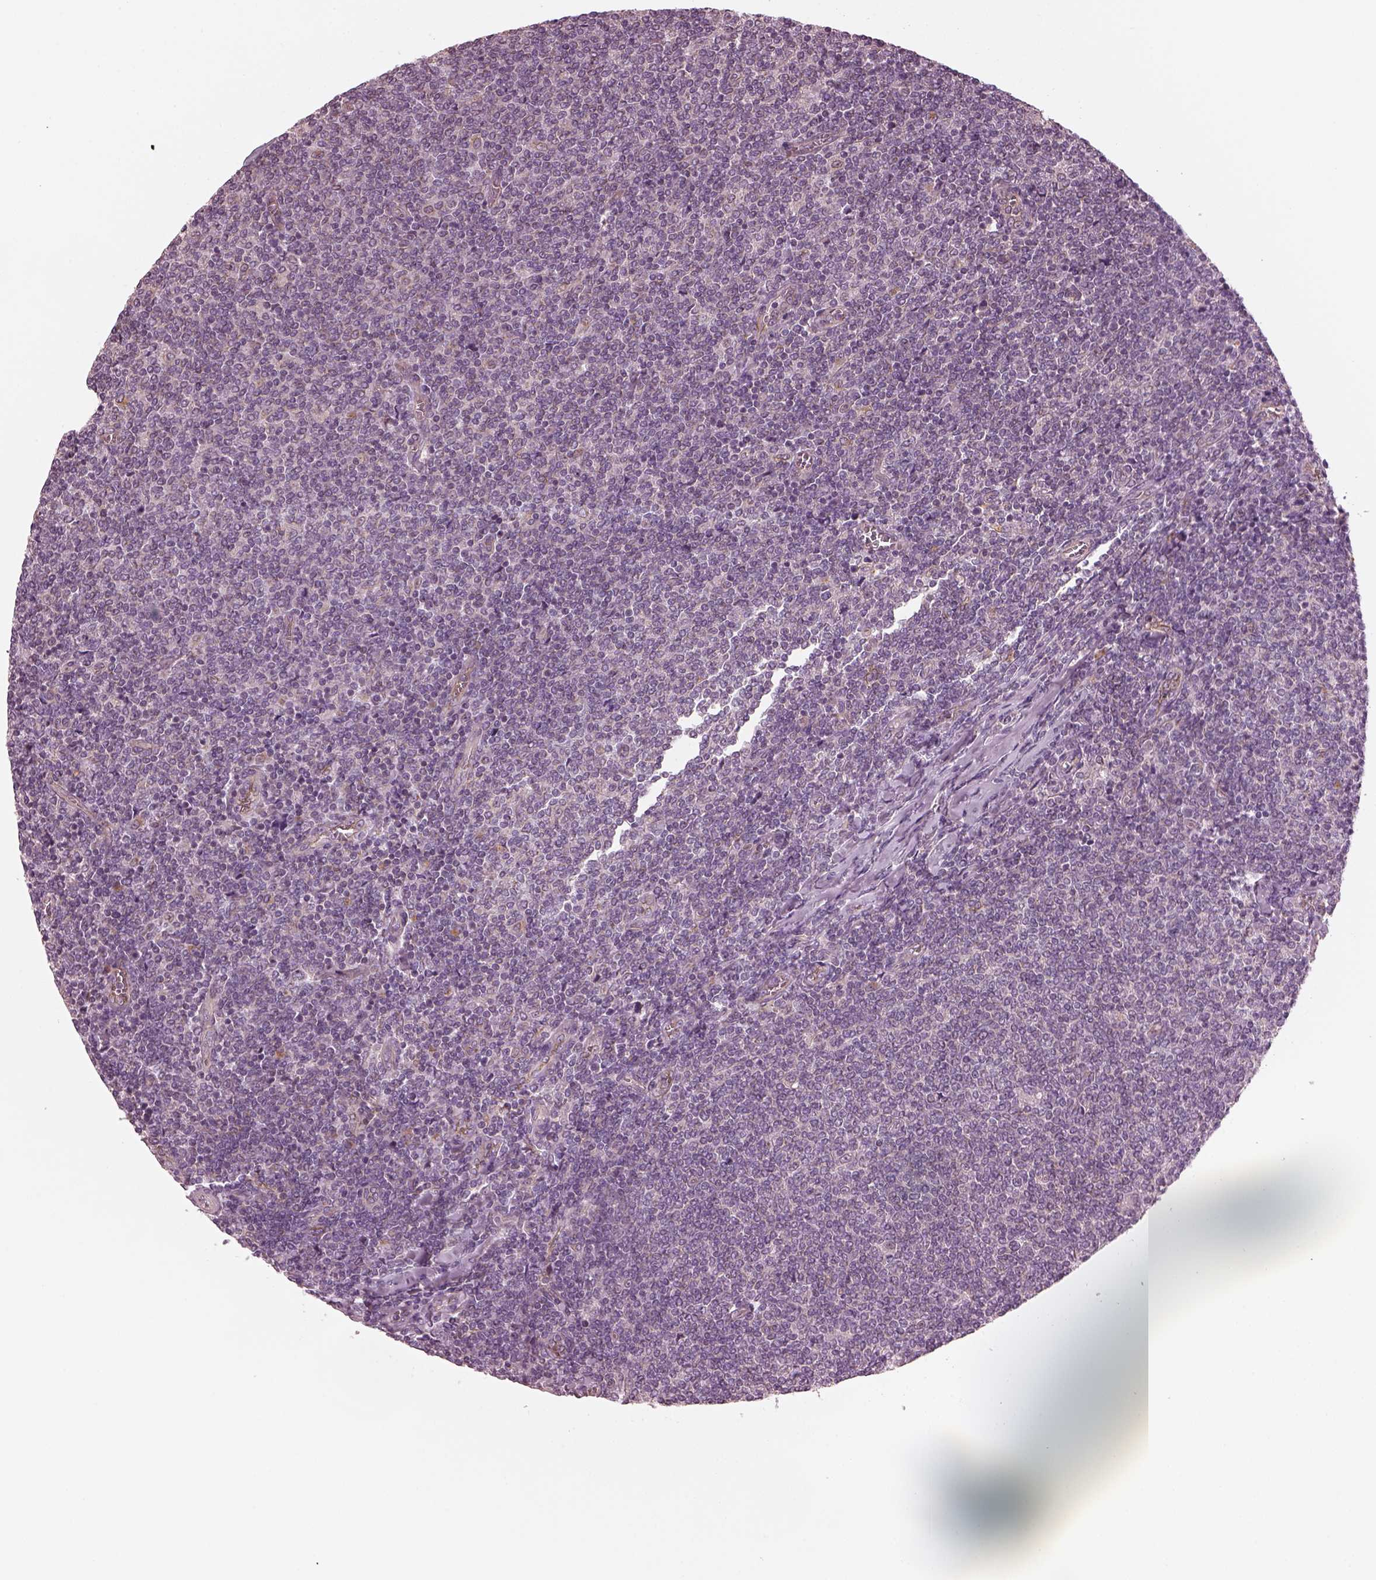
{"staining": {"intensity": "negative", "quantity": "none", "location": "none"}, "tissue": "lymphoma", "cell_type": "Tumor cells", "image_type": "cancer", "snomed": [{"axis": "morphology", "description": "Malignant lymphoma, non-Hodgkin's type, Low grade"}, {"axis": "topography", "description": "Lymph node"}], "caption": "This is an immunohistochemistry micrograph of human malignant lymphoma, non-Hodgkin's type (low-grade). There is no expression in tumor cells.", "gene": "ODAD1", "patient": {"sex": "male", "age": 52}}